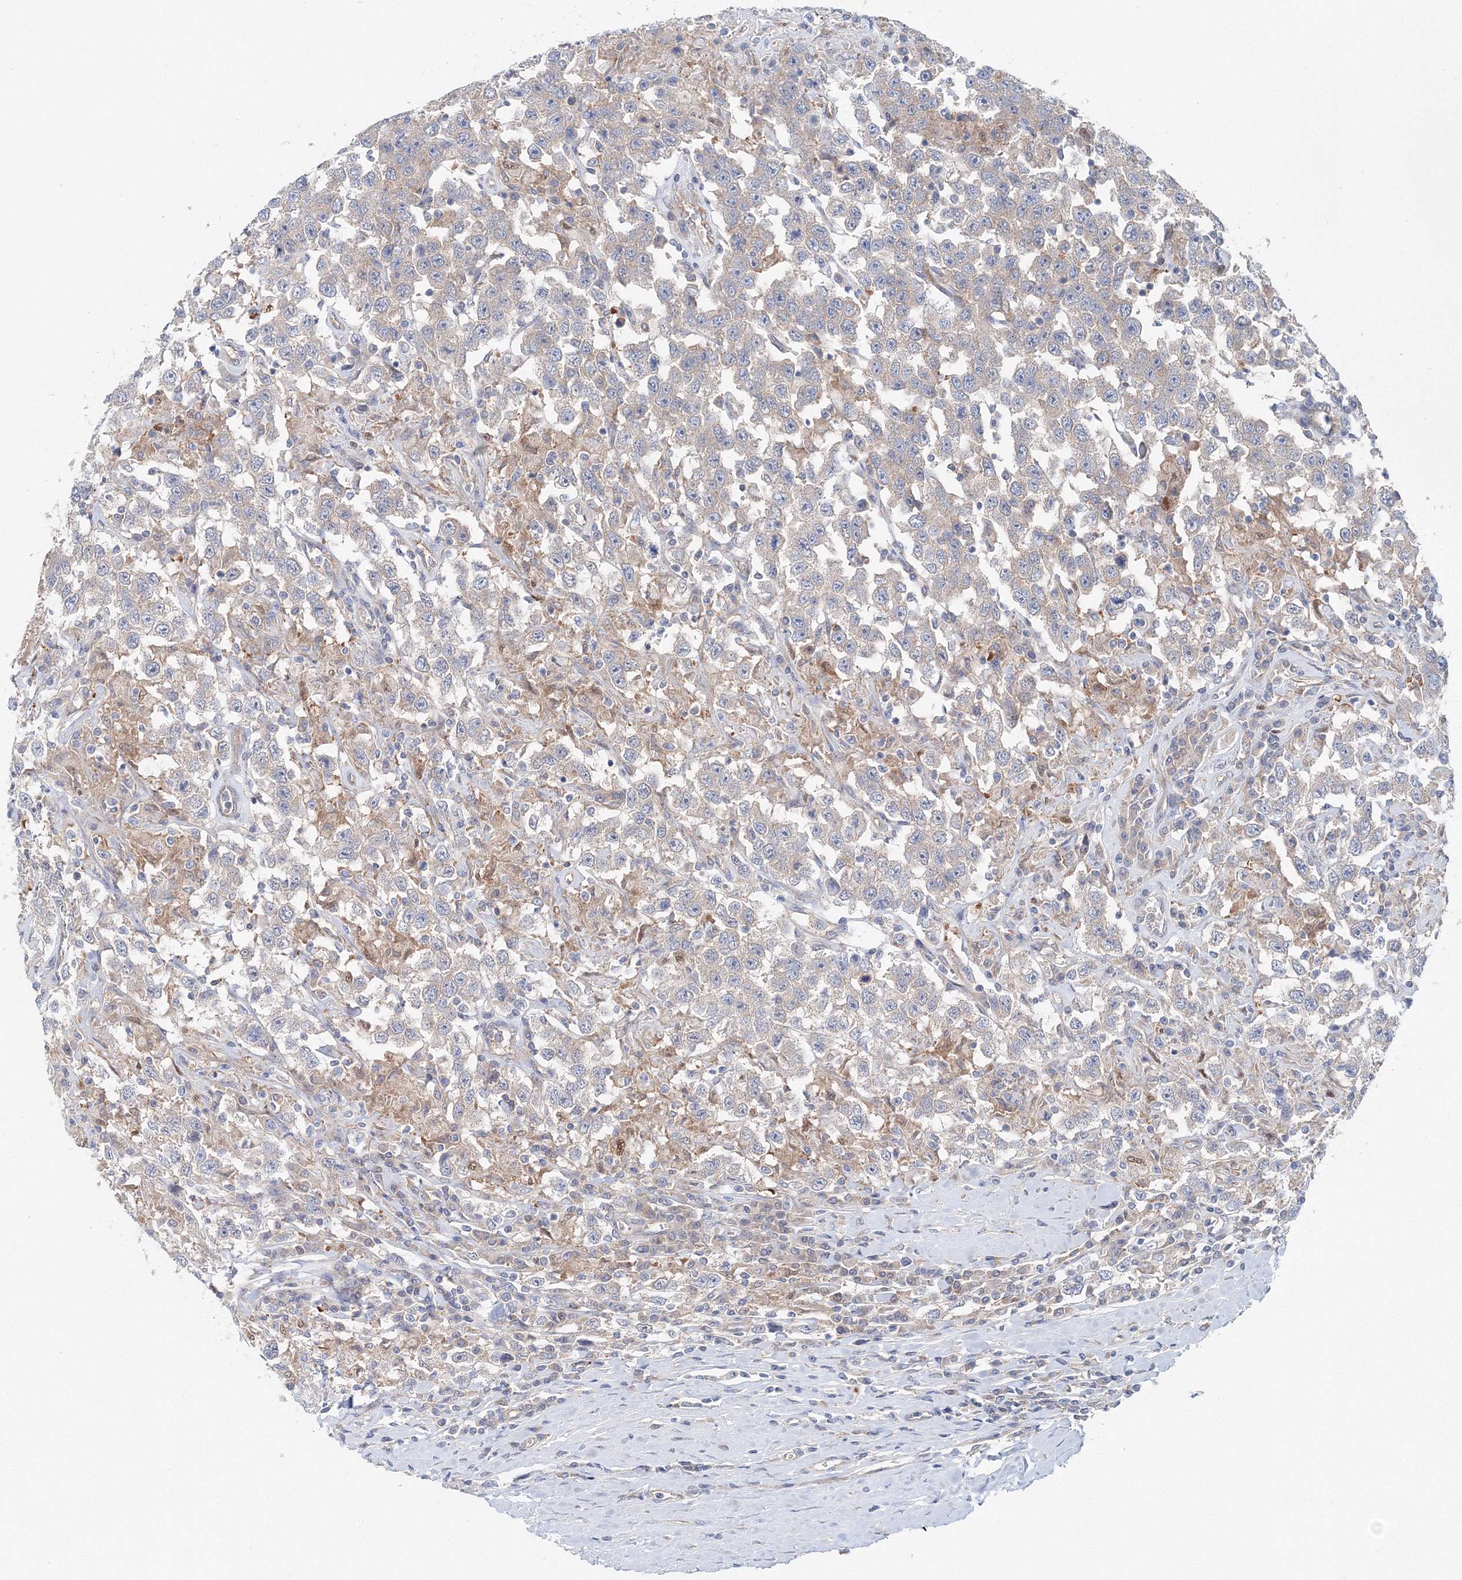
{"staining": {"intensity": "negative", "quantity": "none", "location": "none"}, "tissue": "testis cancer", "cell_type": "Tumor cells", "image_type": "cancer", "snomed": [{"axis": "morphology", "description": "Seminoma, NOS"}, {"axis": "topography", "description": "Testis"}], "caption": "An immunohistochemistry (IHC) photomicrograph of seminoma (testis) is shown. There is no staining in tumor cells of seminoma (testis).", "gene": "TPRKB", "patient": {"sex": "male", "age": 41}}